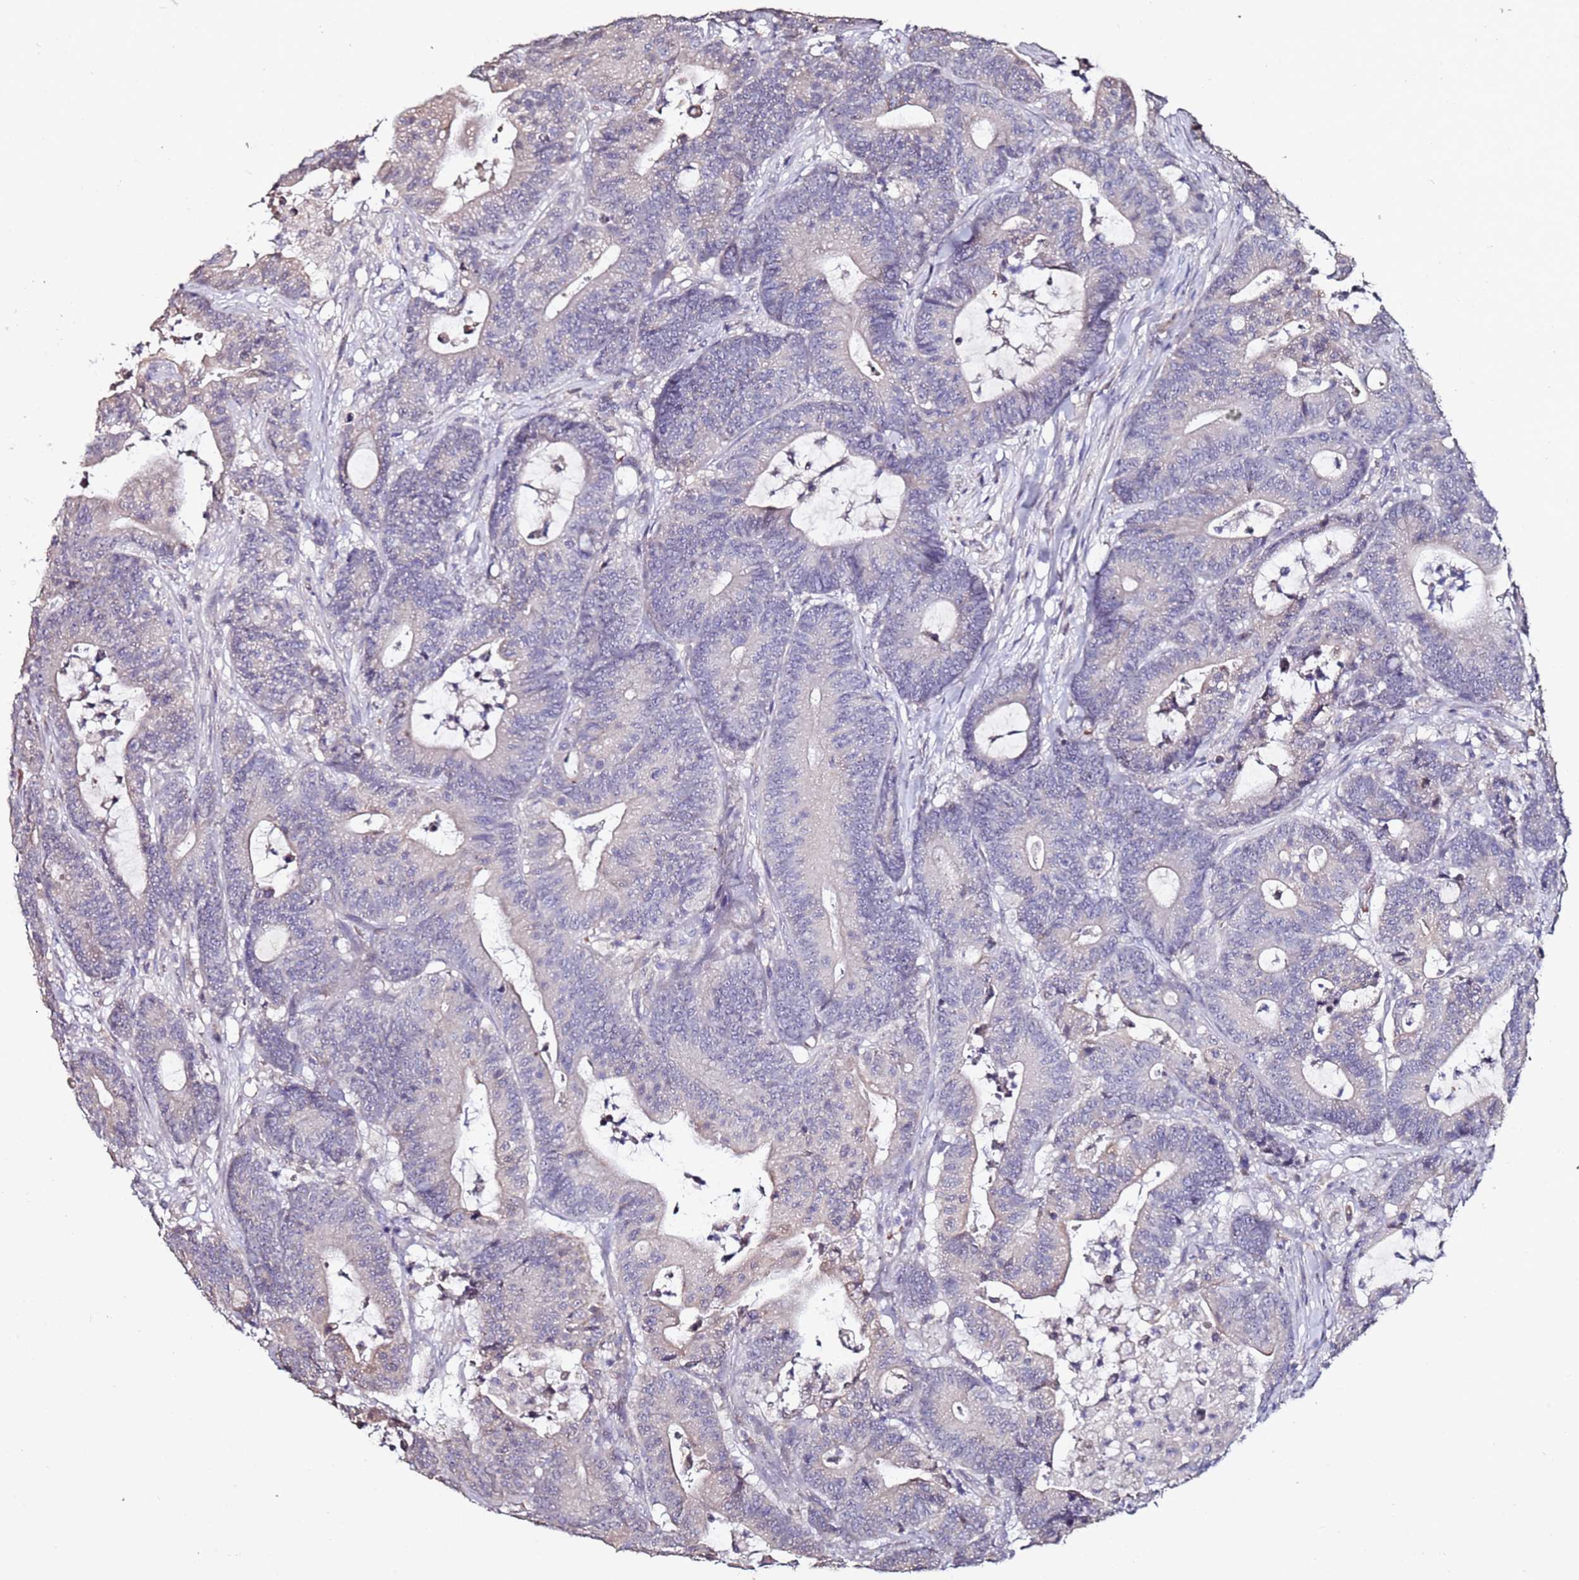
{"staining": {"intensity": "negative", "quantity": "none", "location": "none"}, "tissue": "colorectal cancer", "cell_type": "Tumor cells", "image_type": "cancer", "snomed": [{"axis": "morphology", "description": "Adenocarcinoma, NOS"}, {"axis": "topography", "description": "Colon"}], "caption": "Tumor cells show no significant protein positivity in colorectal cancer.", "gene": "C3orf80", "patient": {"sex": "female", "age": 84}}